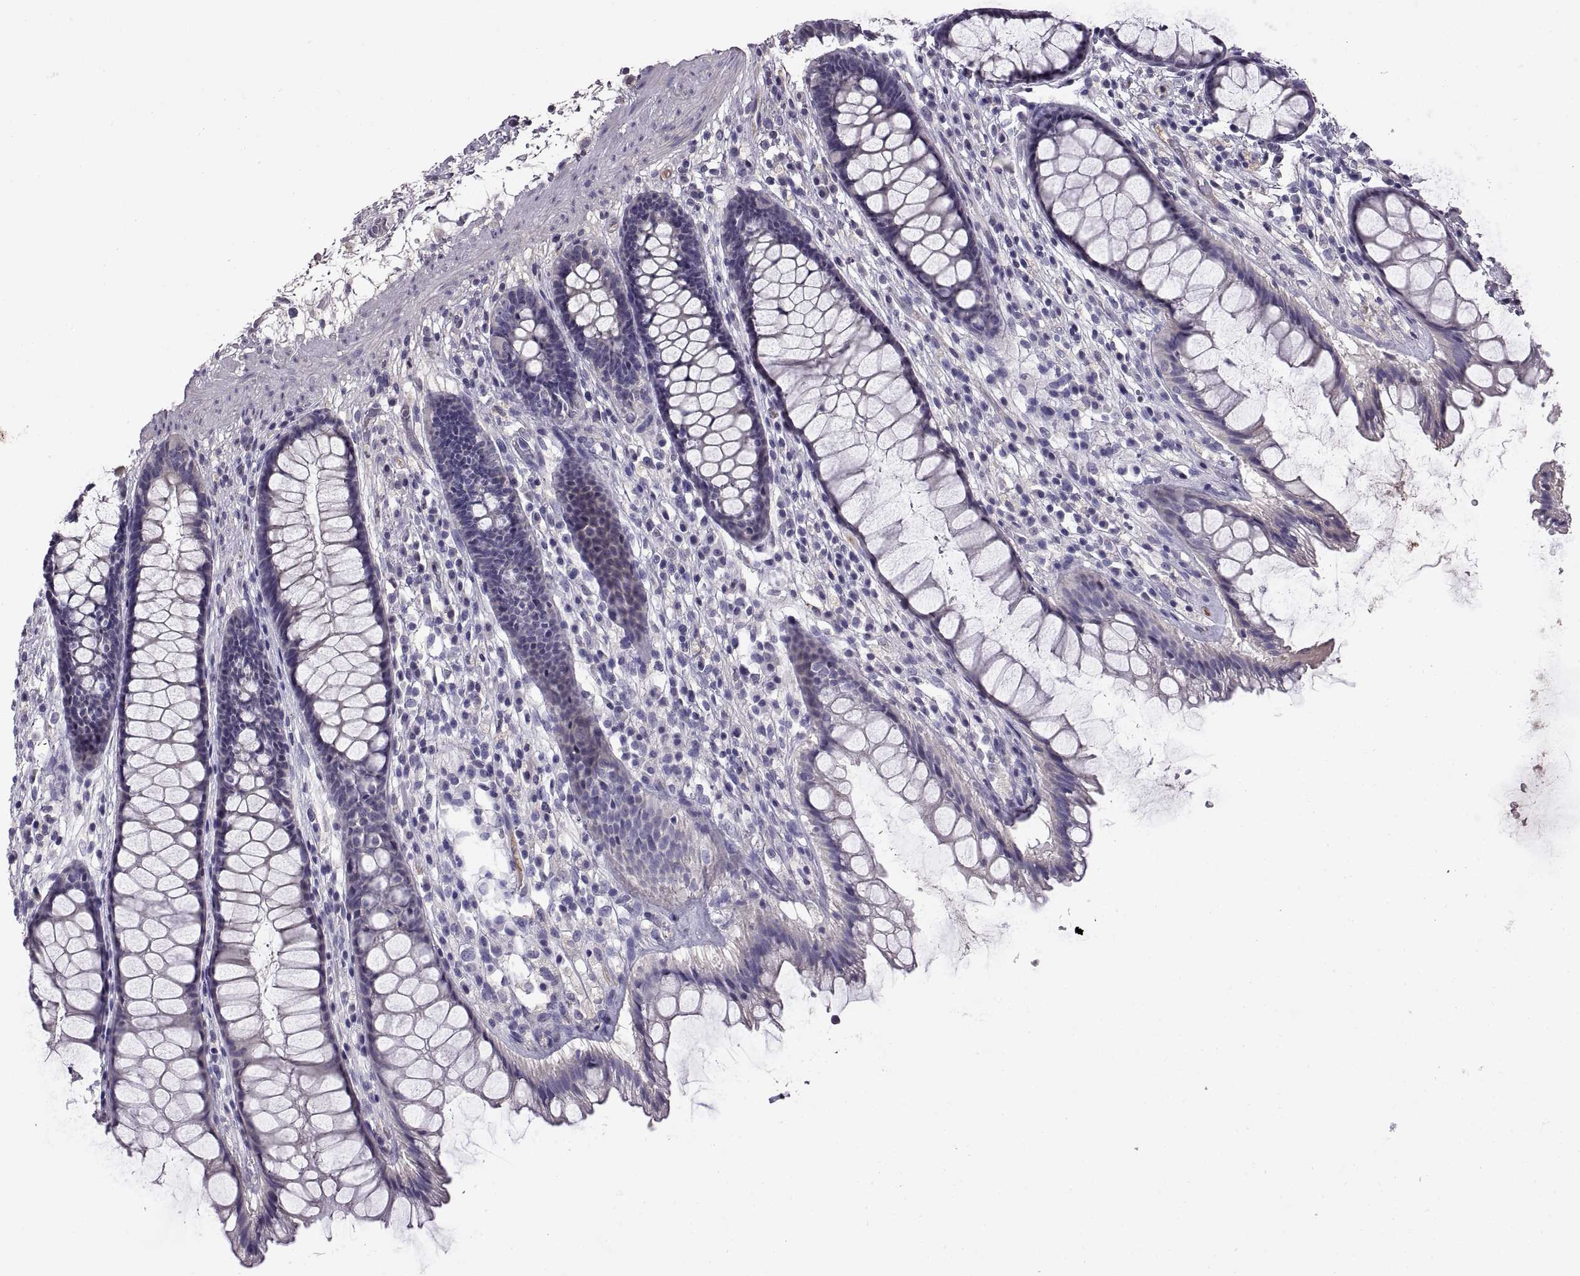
{"staining": {"intensity": "negative", "quantity": "none", "location": "none"}, "tissue": "rectum", "cell_type": "Glandular cells", "image_type": "normal", "snomed": [{"axis": "morphology", "description": "Normal tissue, NOS"}, {"axis": "topography", "description": "Rectum"}], "caption": "Immunohistochemistry (IHC) micrograph of unremarkable rectum stained for a protein (brown), which reveals no positivity in glandular cells.", "gene": "ADAM32", "patient": {"sex": "male", "age": 72}}